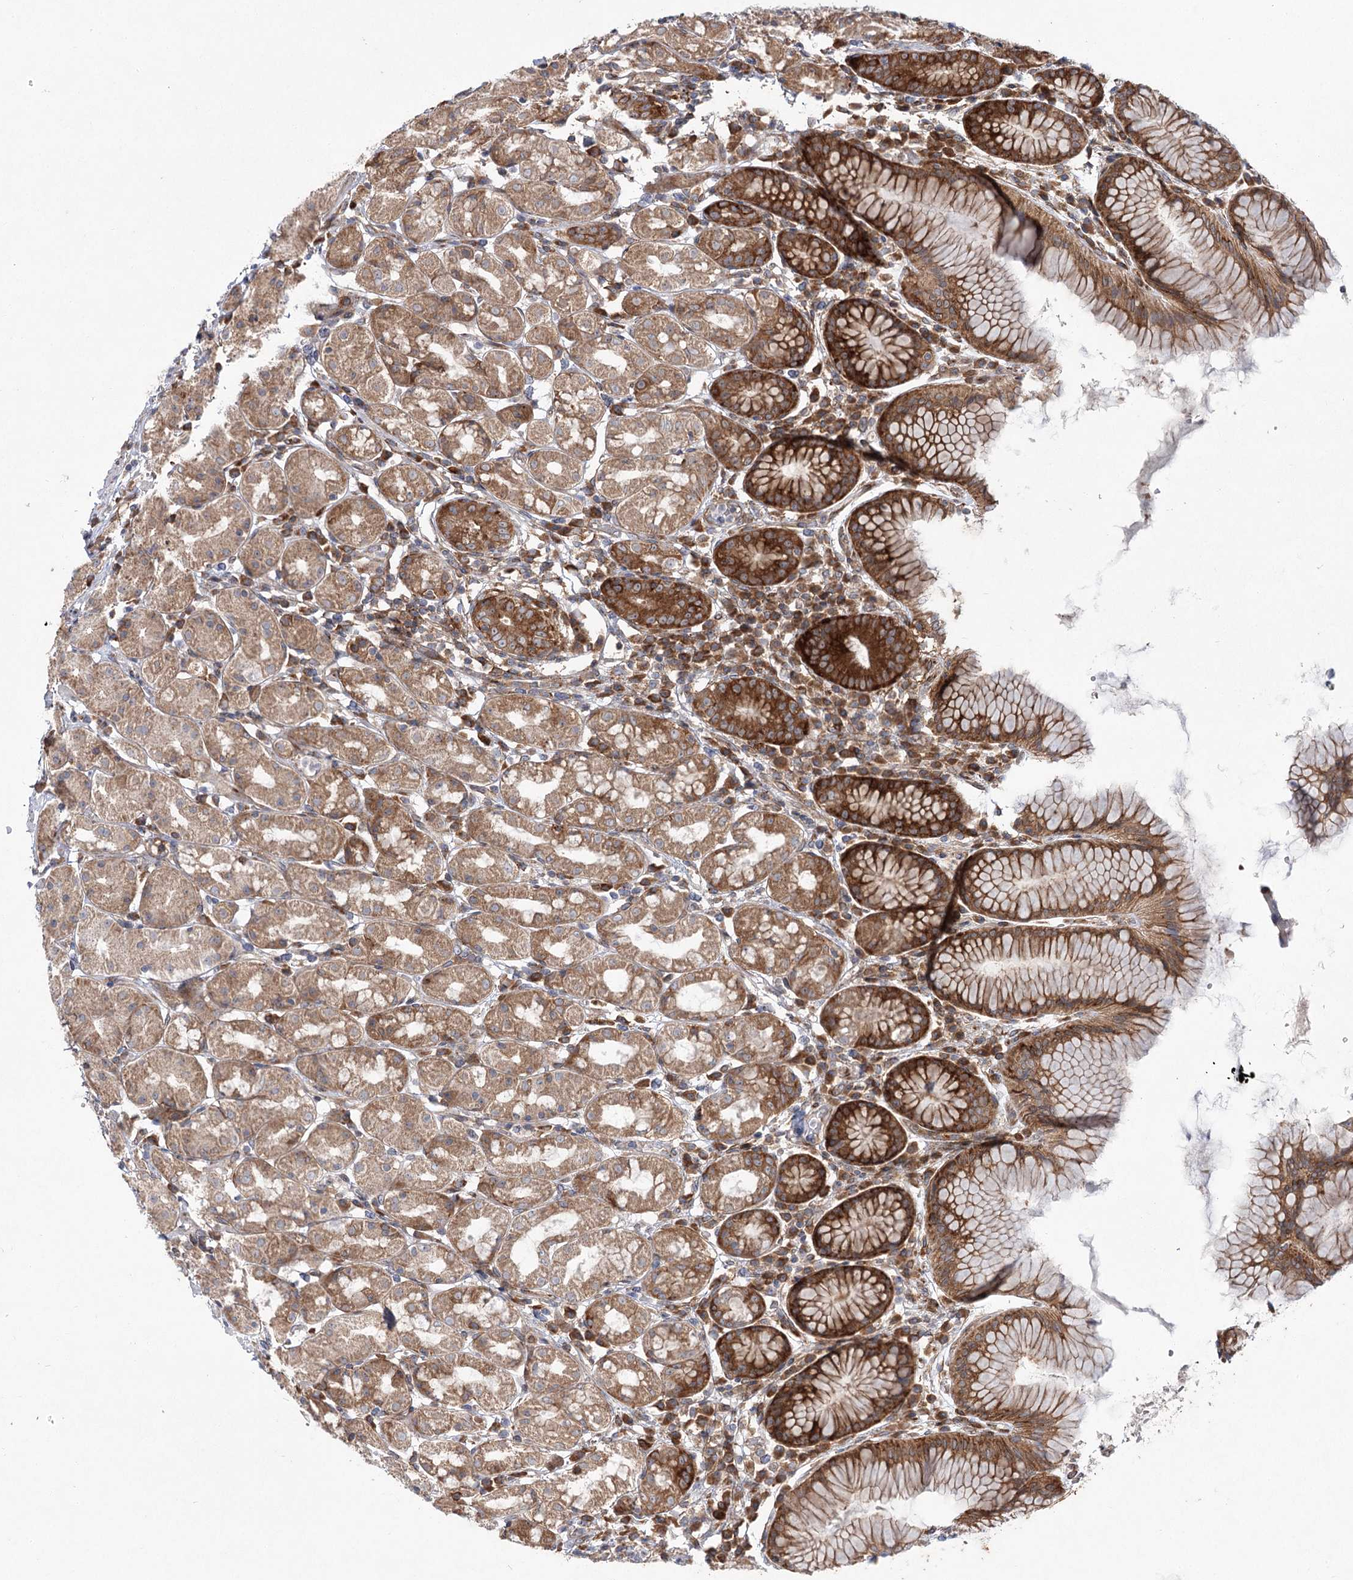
{"staining": {"intensity": "strong", "quantity": "25%-75%", "location": "cytoplasmic/membranous"}, "tissue": "stomach", "cell_type": "Glandular cells", "image_type": "normal", "snomed": [{"axis": "morphology", "description": "Normal tissue, NOS"}, {"axis": "topography", "description": "Stomach, lower"}], "caption": "Brown immunohistochemical staining in benign stomach shows strong cytoplasmic/membranous positivity in approximately 25%-75% of glandular cells. (IHC, brightfield microscopy, high magnification).", "gene": "VWA2", "patient": {"sex": "female", "age": 56}}